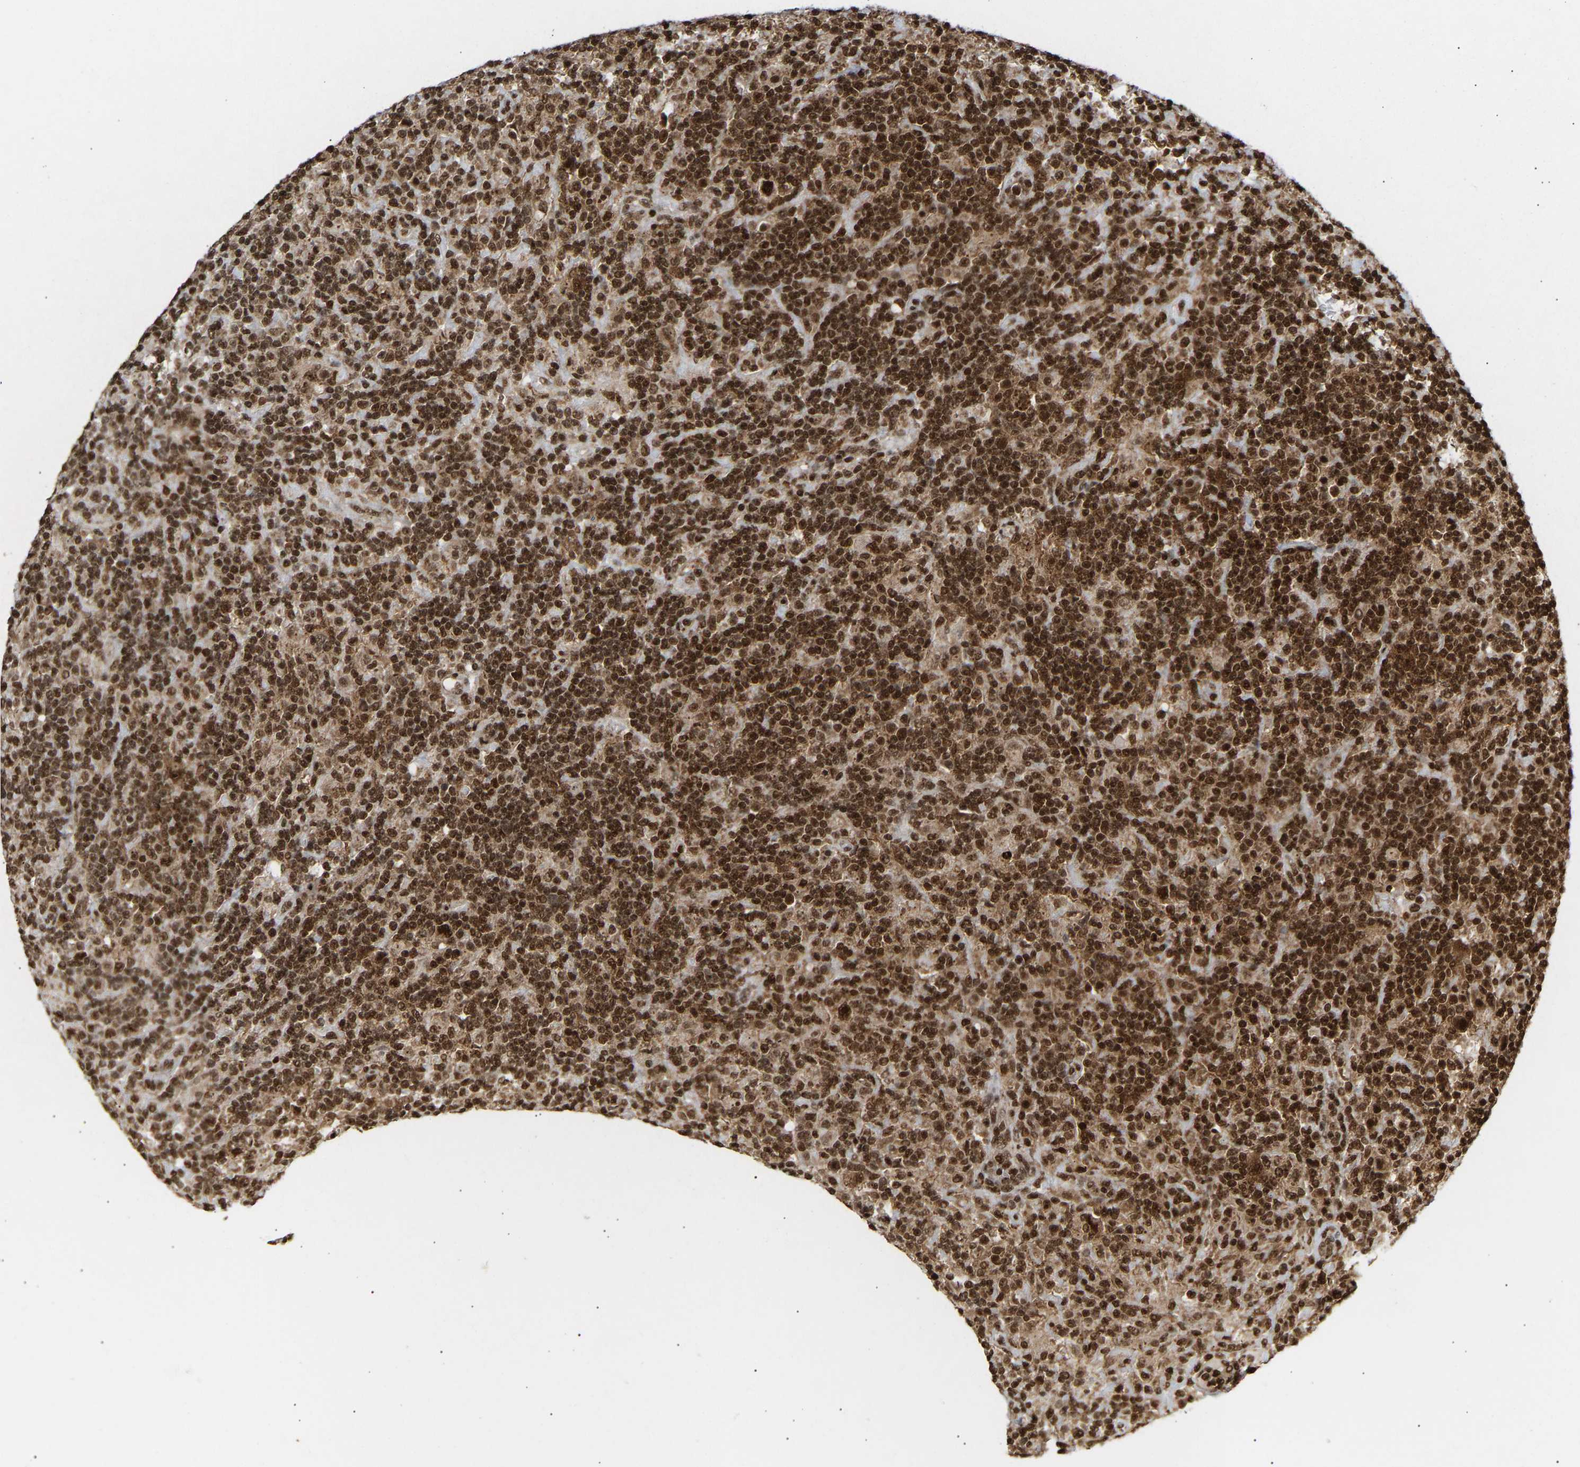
{"staining": {"intensity": "moderate", "quantity": ">75%", "location": "nuclear"}, "tissue": "lymphoma", "cell_type": "Tumor cells", "image_type": "cancer", "snomed": [{"axis": "morphology", "description": "Hodgkin's disease, NOS"}, {"axis": "topography", "description": "Lymph node"}], "caption": "Immunohistochemistry staining of Hodgkin's disease, which demonstrates medium levels of moderate nuclear expression in about >75% of tumor cells indicating moderate nuclear protein staining. The staining was performed using DAB (brown) for protein detection and nuclei were counterstained in hematoxylin (blue).", "gene": "ALYREF", "patient": {"sex": "male", "age": 70}}